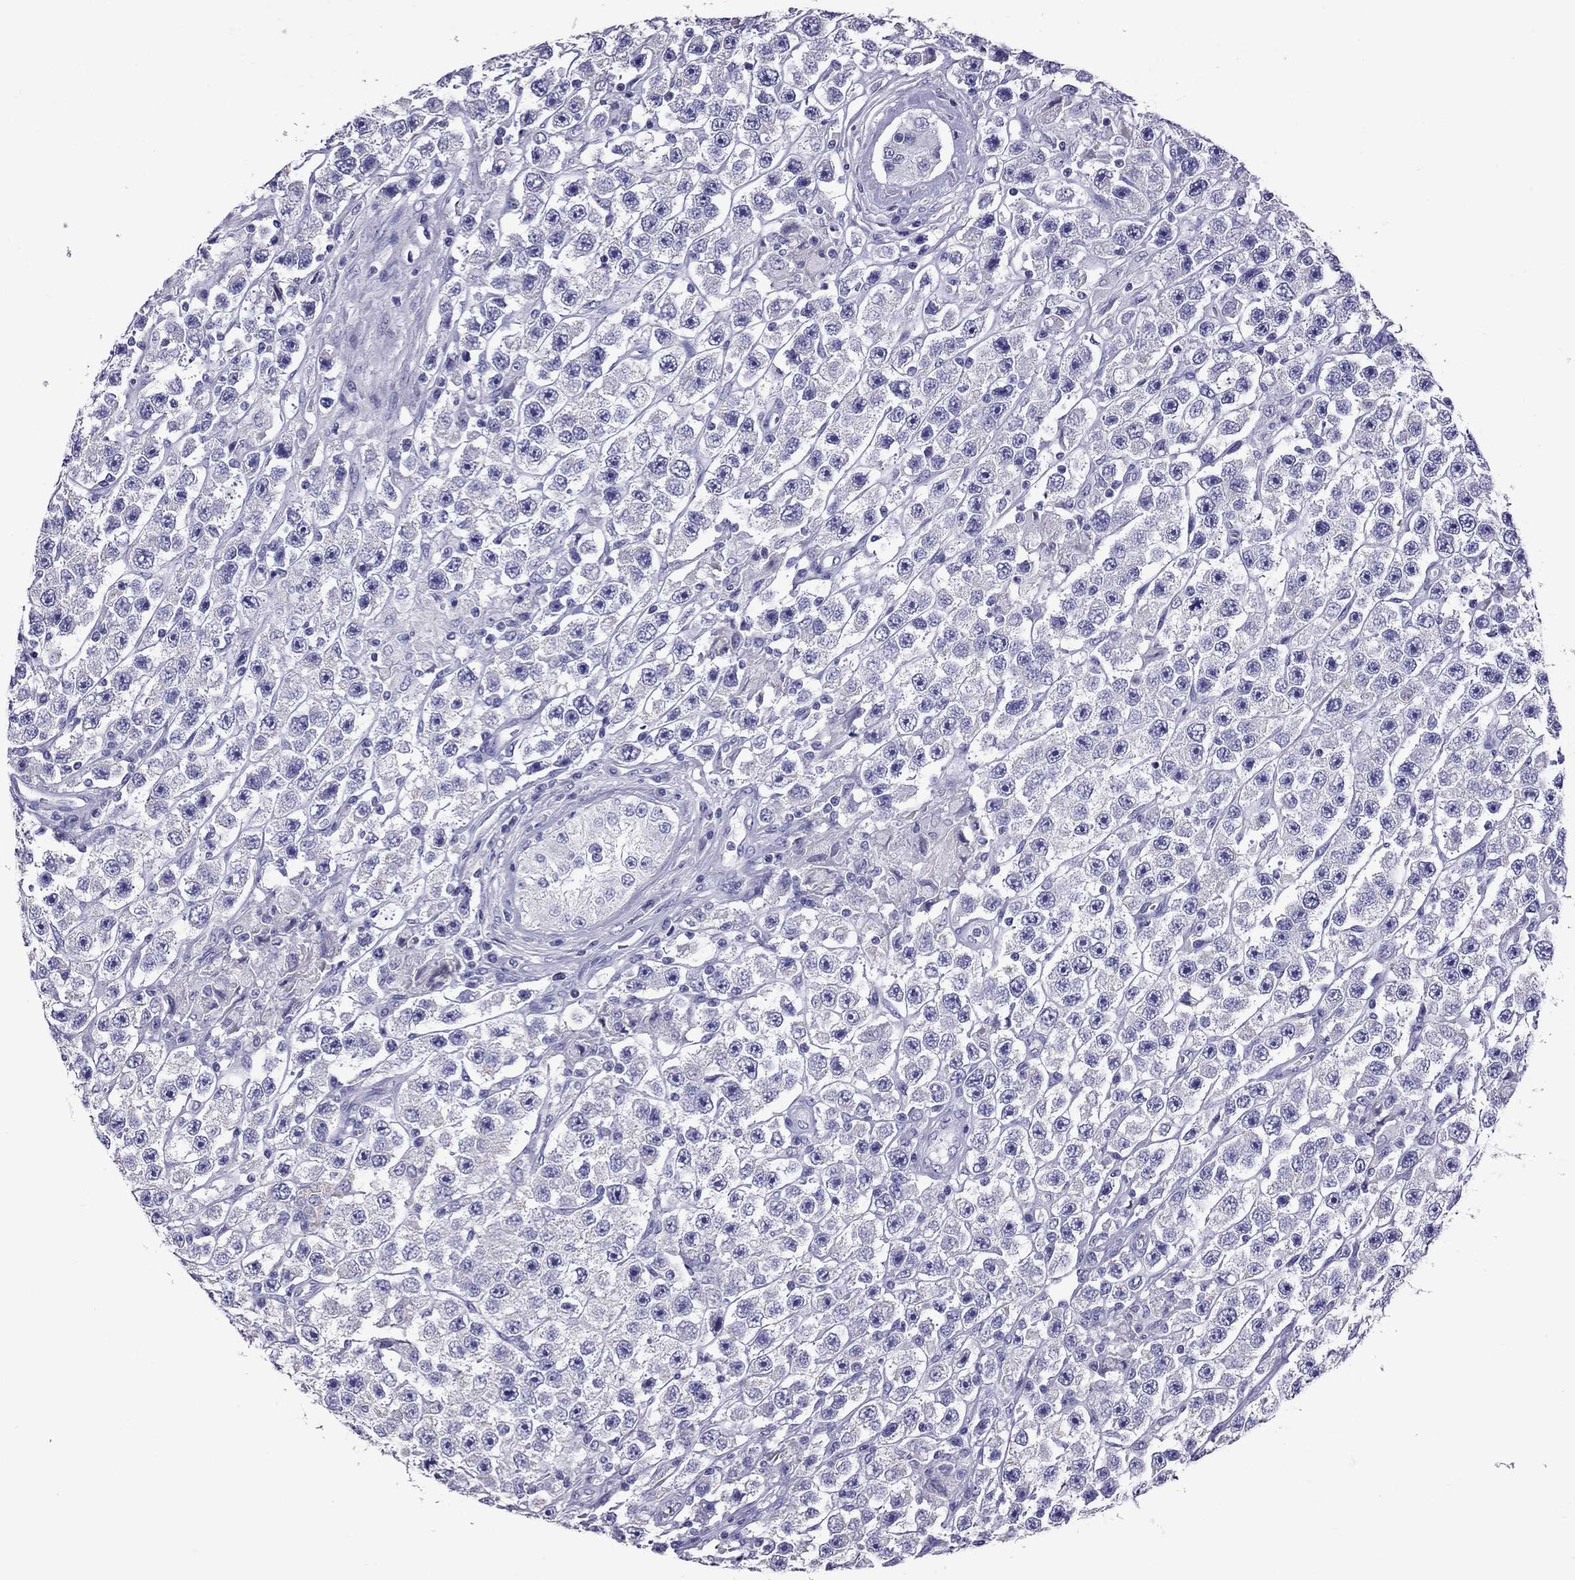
{"staining": {"intensity": "negative", "quantity": "none", "location": "none"}, "tissue": "testis cancer", "cell_type": "Tumor cells", "image_type": "cancer", "snomed": [{"axis": "morphology", "description": "Seminoma, NOS"}, {"axis": "topography", "description": "Testis"}], "caption": "DAB immunohistochemical staining of human seminoma (testis) reveals no significant positivity in tumor cells. Nuclei are stained in blue.", "gene": "TTLL13", "patient": {"sex": "male", "age": 45}}